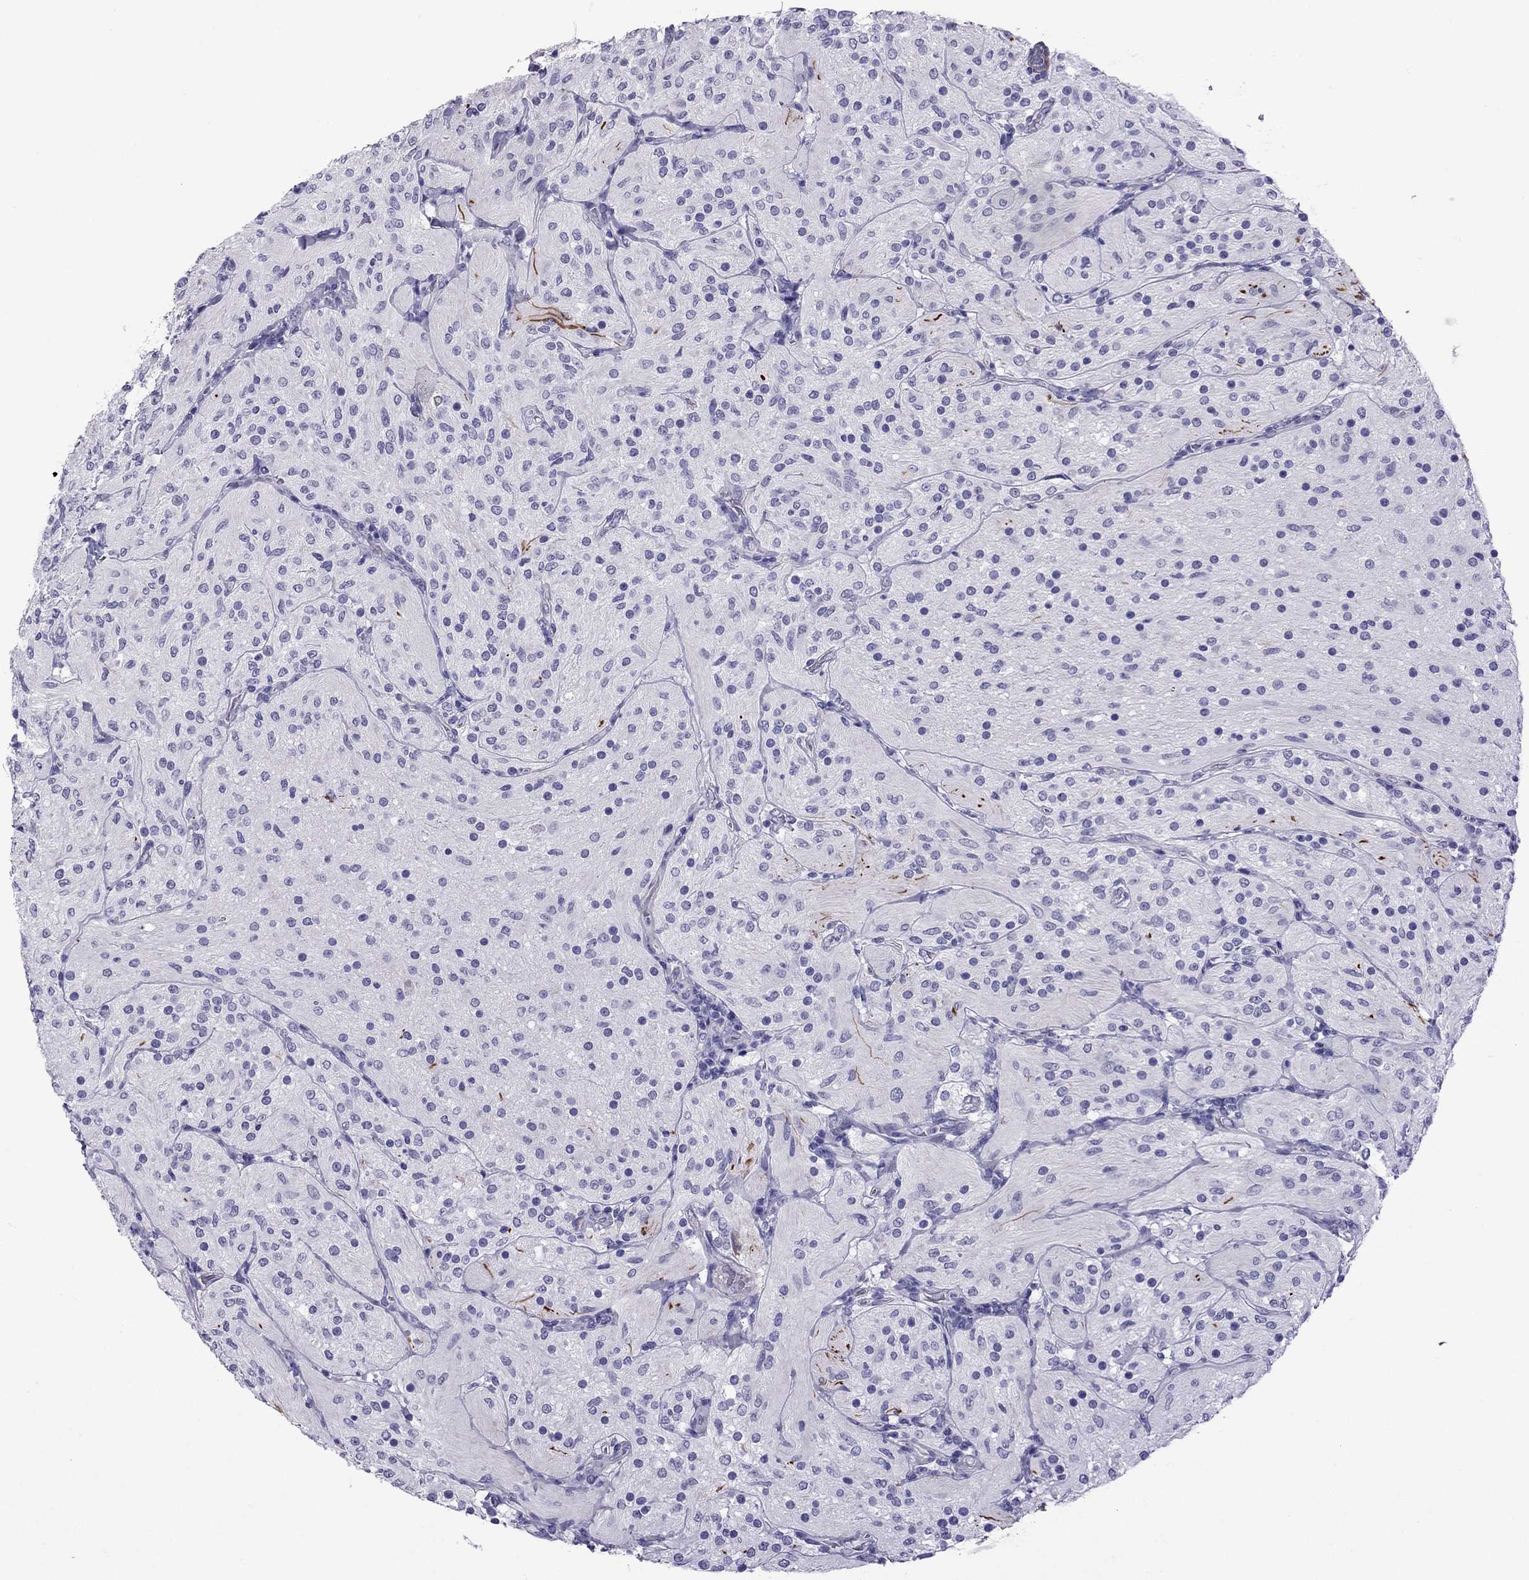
{"staining": {"intensity": "negative", "quantity": "none", "location": "none"}, "tissue": "glioma", "cell_type": "Tumor cells", "image_type": "cancer", "snomed": [{"axis": "morphology", "description": "Glioma, malignant, Low grade"}, {"axis": "topography", "description": "Brain"}], "caption": "Immunohistochemistry (IHC) photomicrograph of human malignant glioma (low-grade) stained for a protein (brown), which exhibits no staining in tumor cells. (DAB (3,3'-diaminobenzidine) IHC visualized using brightfield microscopy, high magnification).", "gene": "CHRNA5", "patient": {"sex": "male", "age": 3}}